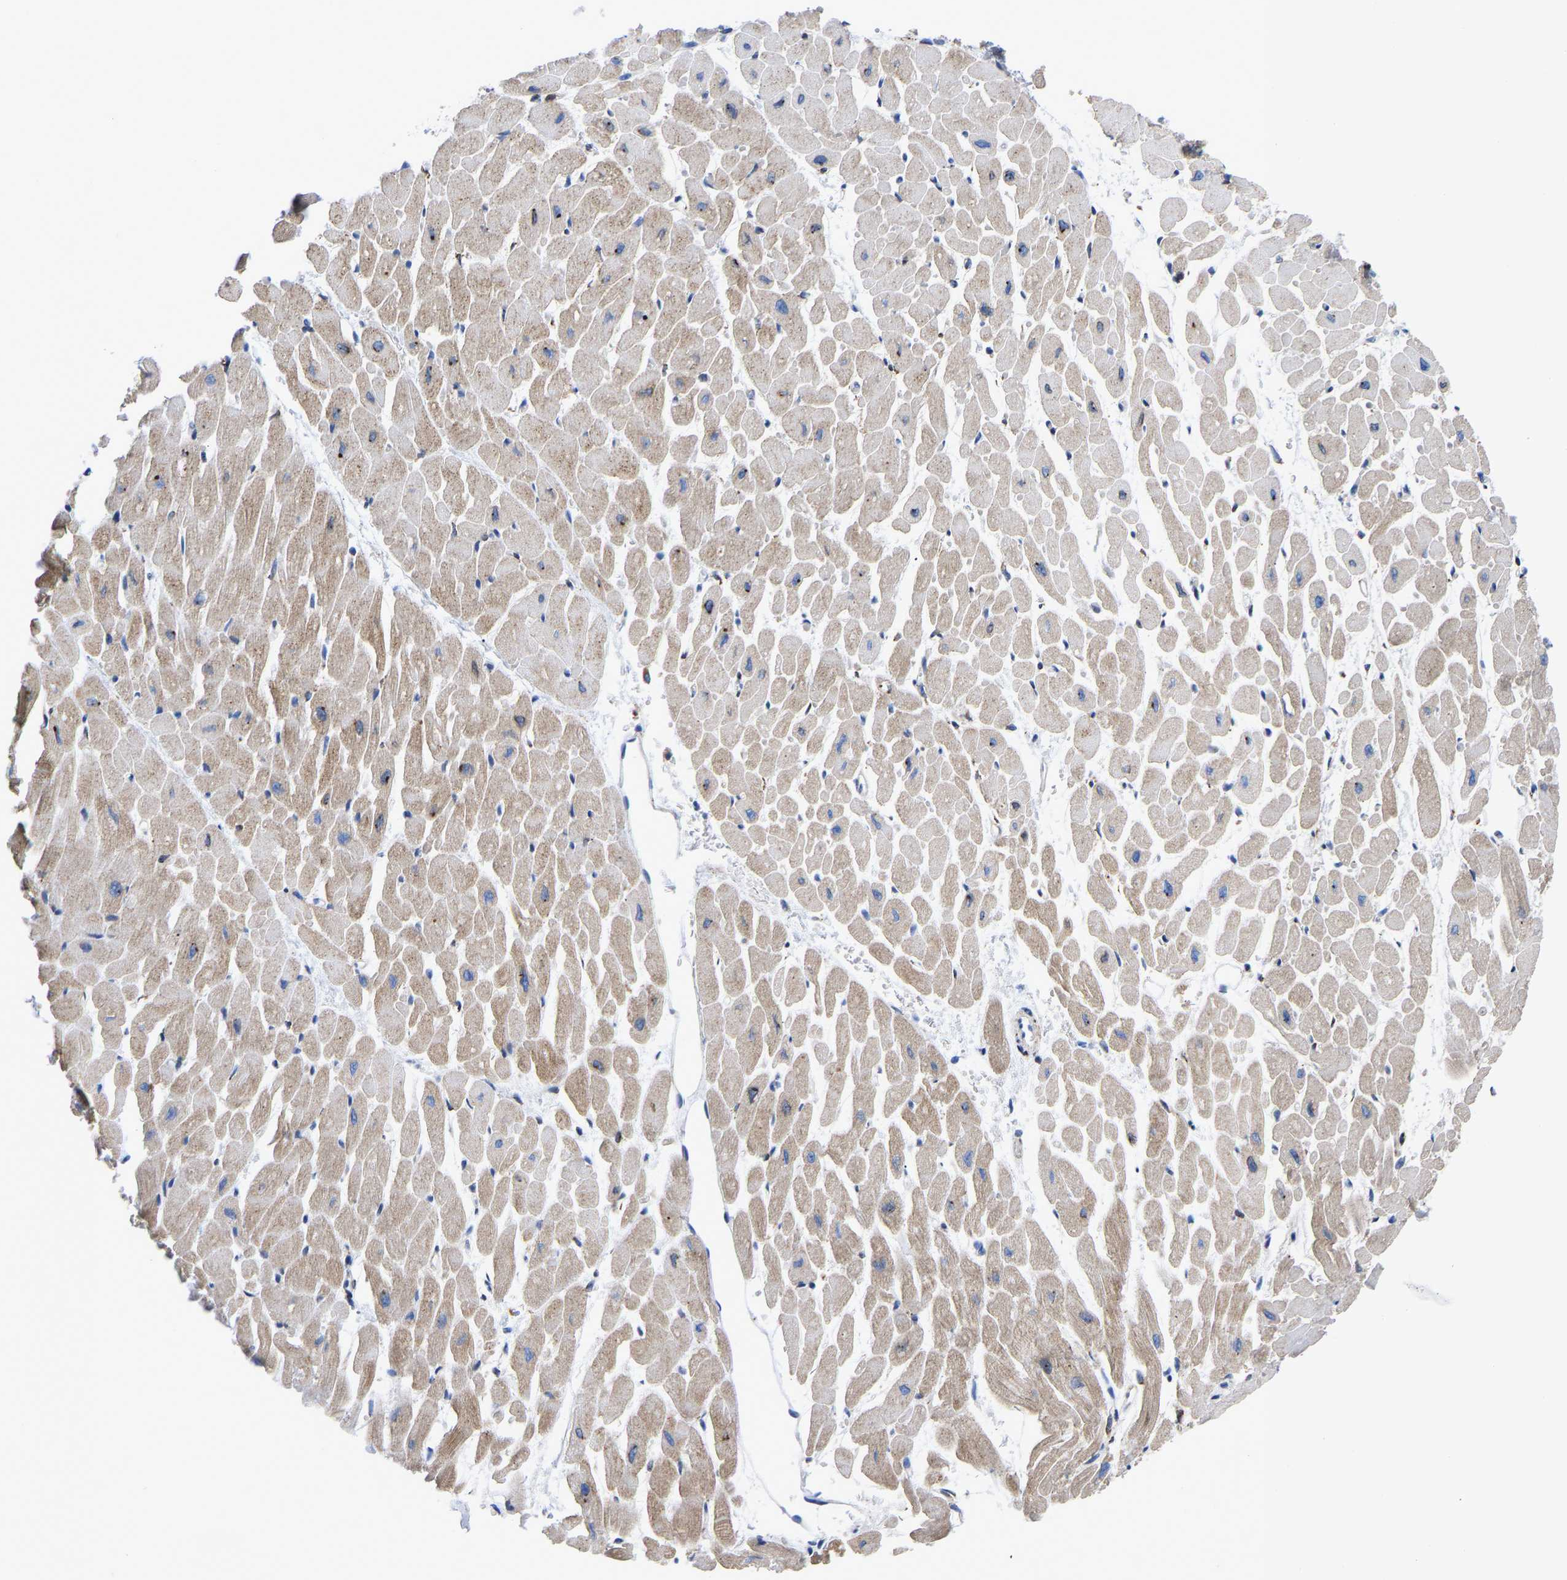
{"staining": {"intensity": "moderate", "quantity": "25%-75%", "location": "cytoplasmic/membranous"}, "tissue": "heart muscle", "cell_type": "Cardiomyocytes", "image_type": "normal", "snomed": [{"axis": "morphology", "description": "Normal tissue, NOS"}, {"axis": "topography", "description": "Heart"}], "caption": "This histopathology image exhibits immunohistochemistry staining of benign human heart muscle, with medium moderate cytoplasmic/membranous staining in about 25%-75% of cardiomyocytes.", "gene": "P4HB", "patient": {"sex": "male", "age": 45}}